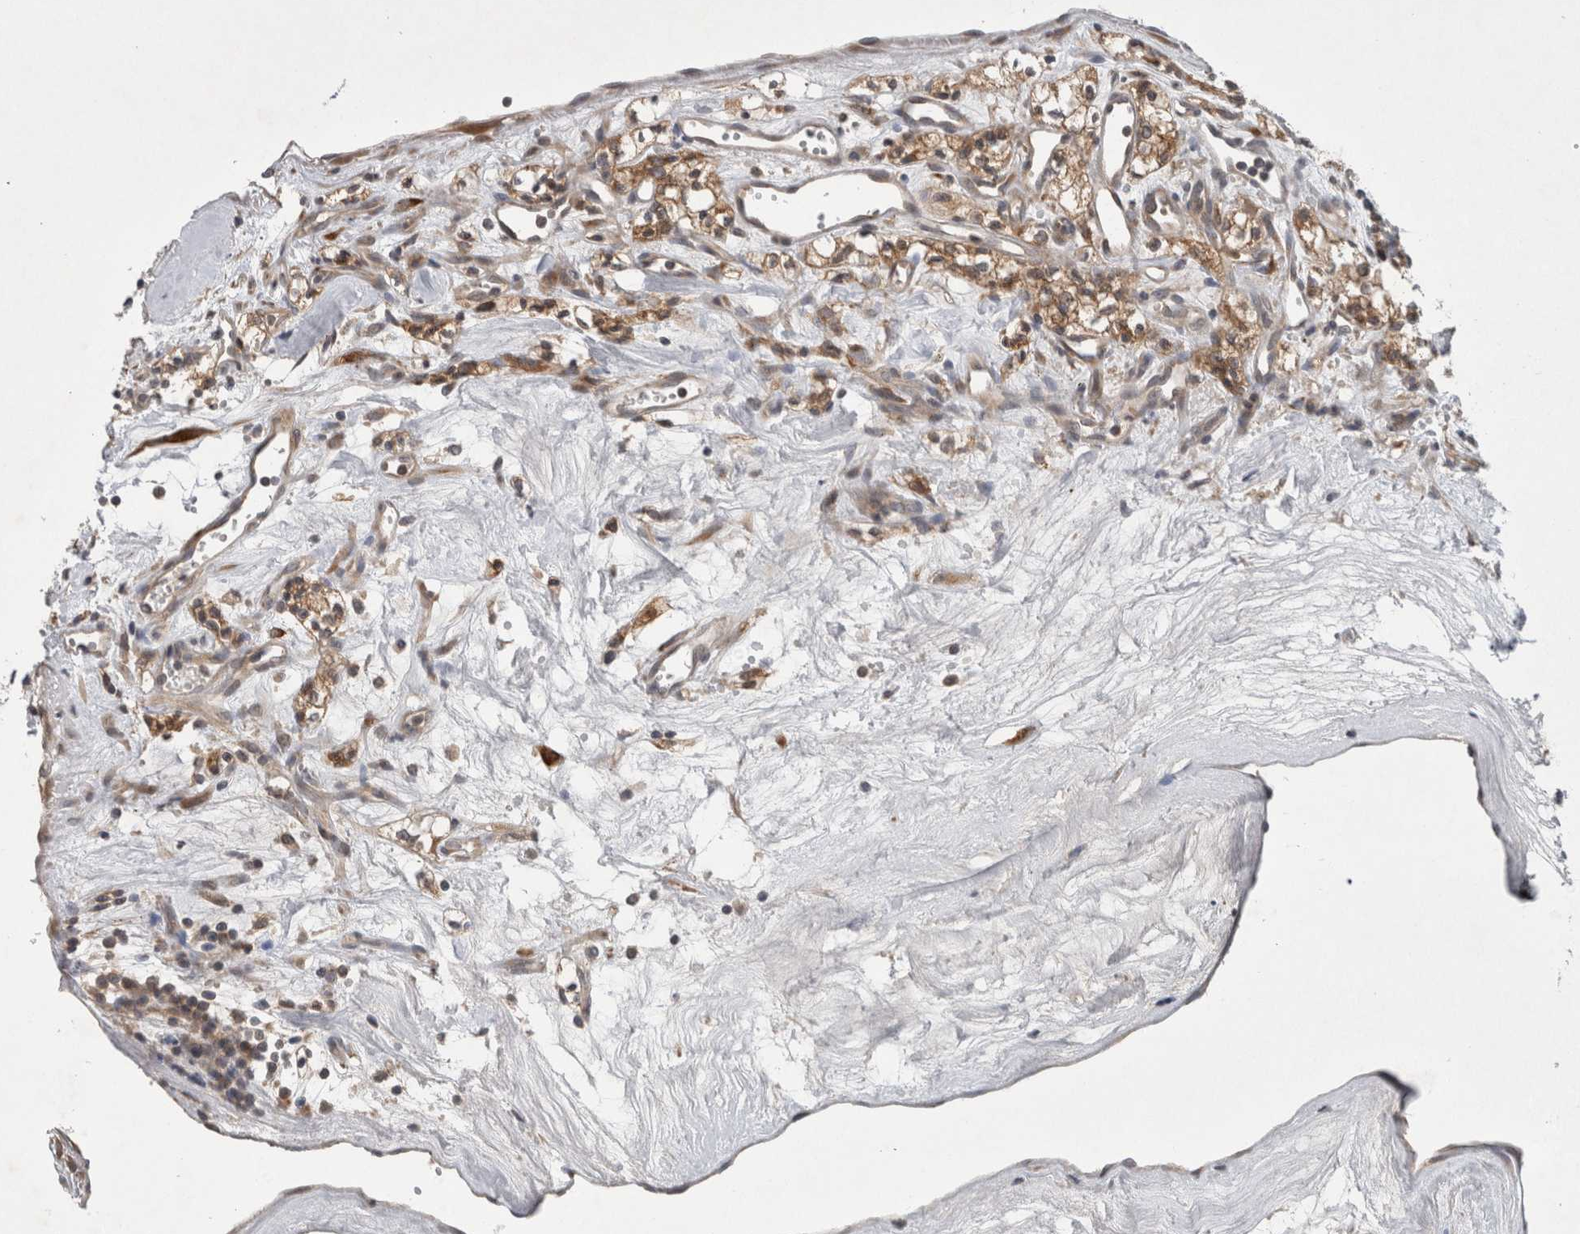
{"staining": {"intensity": "moderate", "quantity": ">75%", "location": "cytoplasmic/membranous"}, "tissue": "renal cancer", "cell_type": "Tumor cells", "image_type": "cancer", "snomed": [{"axis": "morphology", "description": "Adenocarcinoma, NOS"}, {"axis": "topography", "description": "Kidney"}], "caption": "The image shows a brown stain indicating the presence of a protein in the cytoplasmic/membranous of tumor cells in renal adenocarcinoma.", "gene": "PDCD2", "patient": {"sex": "male", "age": 59}}